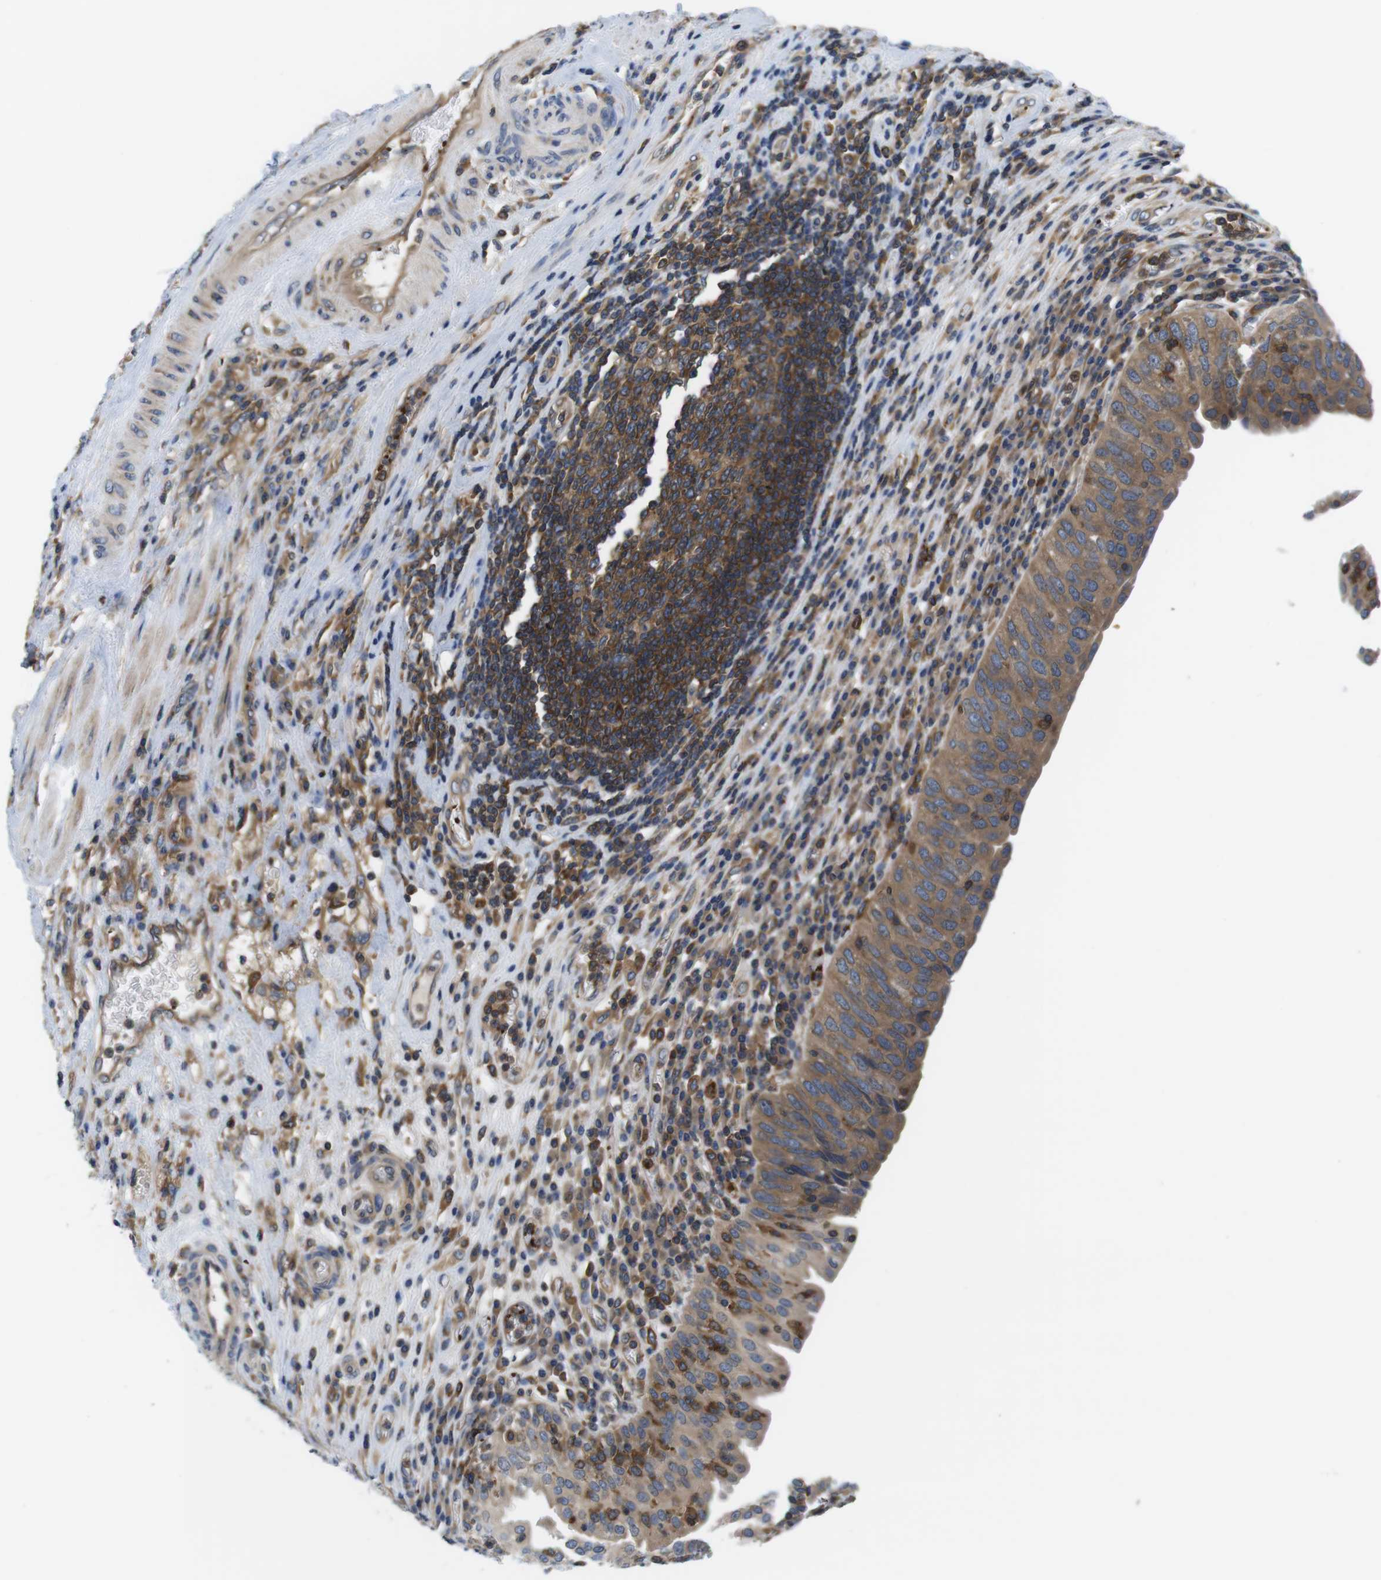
{"staining": {"intensity": "moderate", "quantity": ">75%", "location": "cytoplasmic/membranous"}, "tissue": "urothelial cancer", "cell_type": "Tumor cells", "image_type": "cancer", "snomed": [{"axis": "morphology", "description": "Urothelial carcinoma, High grade"}, {"axis": "topography", "description": "Urinary bladder"}], "caption": "Brown immunohistochemical staining in human urothelial cancer shows moderate cytoplasmic/membranous positivity in about >75% of tumor cells.", "gene": "HERPUD2", "patient": {"sex": "female", "age": 80}}